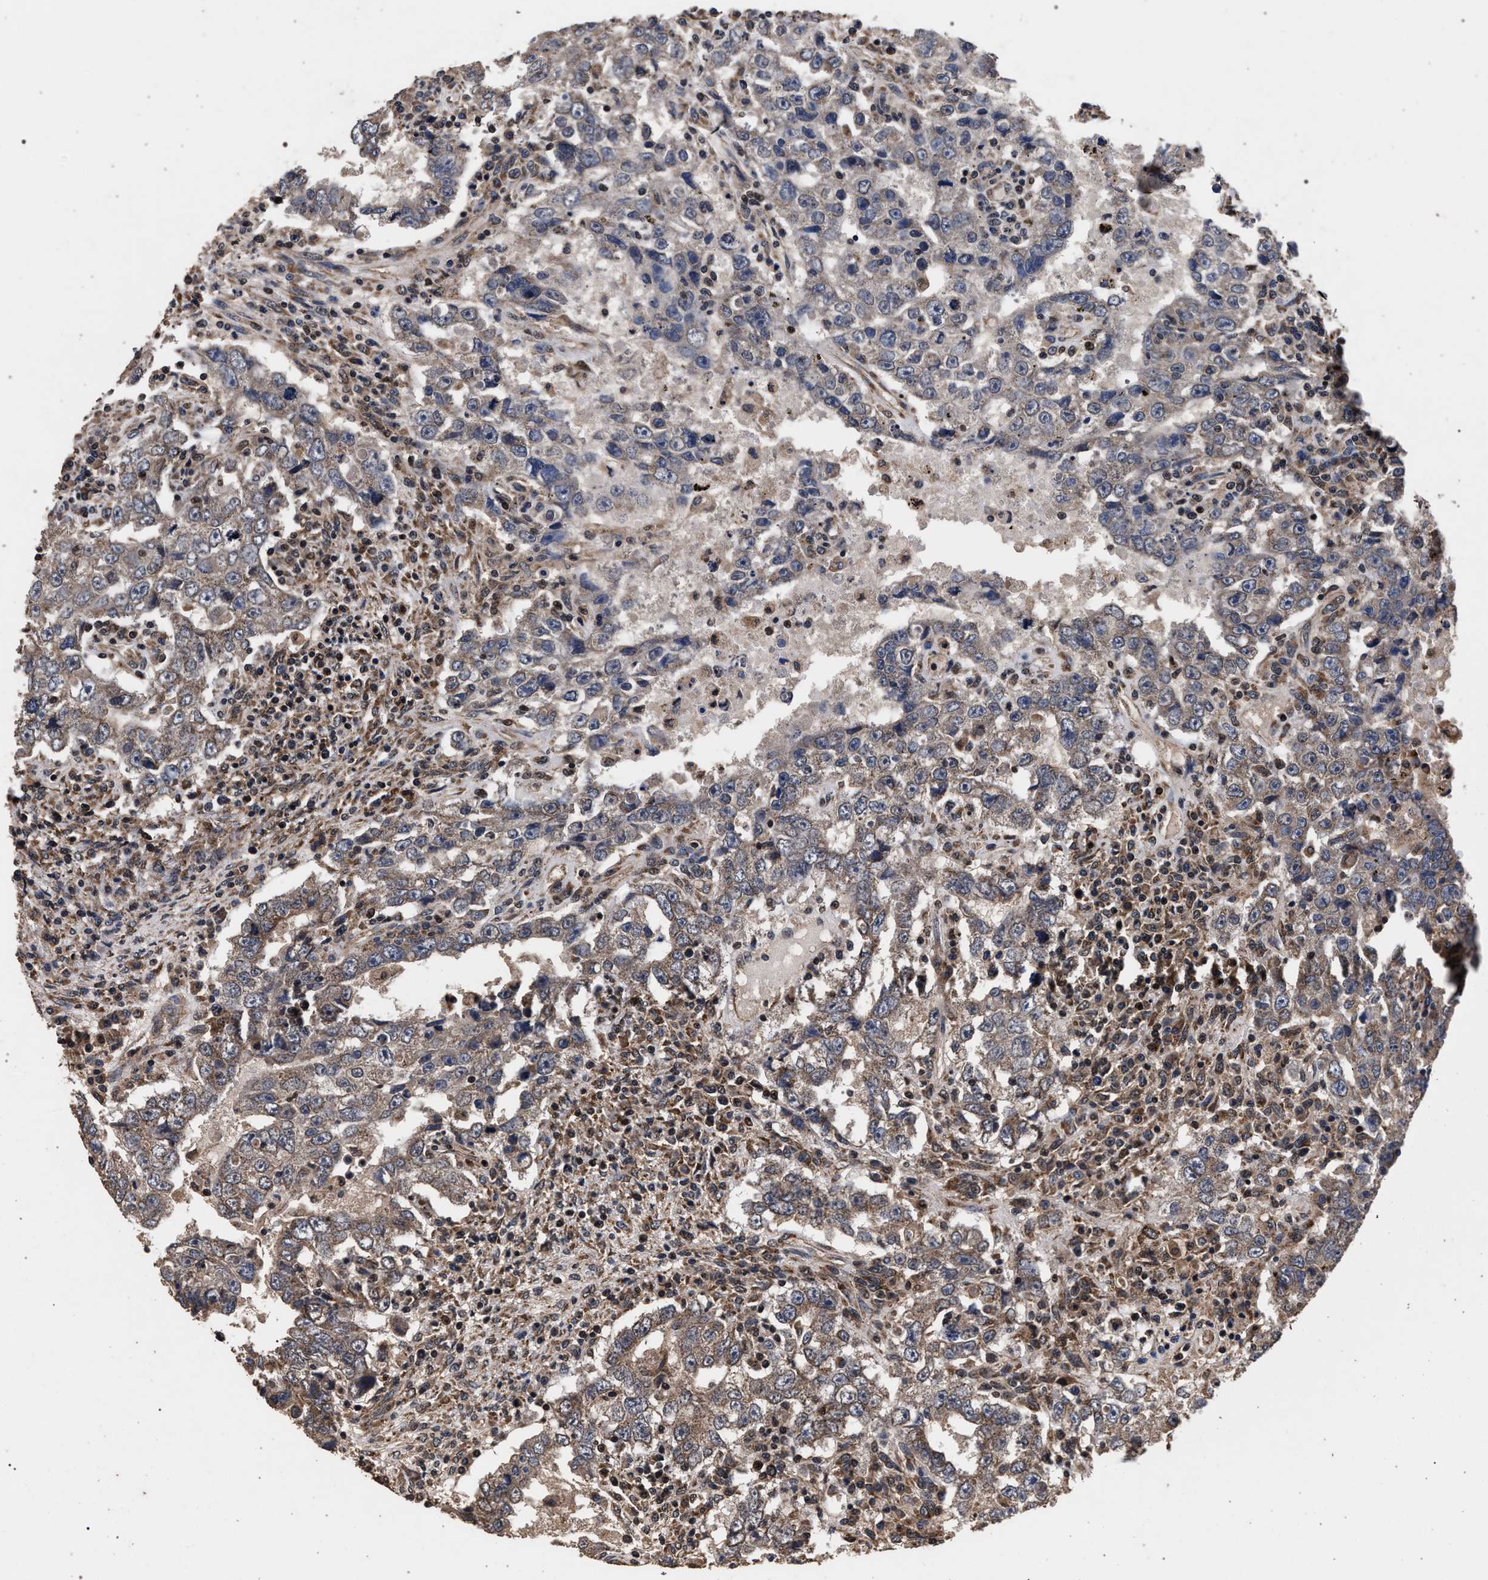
{"staining": {"intensity": "moderate", "quantity": "25%-75%", "location": "cytoplasmic/membranous"}, "tissue": "testis cancer", "cell_type": "Tumor cells", "image_type": "cancer", "snomed": [{"axis": "morphology", "description": "Carcinoma, Embryonal, NOS"}, {"axis": "topography", "description": "Testis"}], "caption": "The micrograph reveals immunohistochemical staining of testis cancer. There is moderate cytoplasmic/membranous positivity is appreciated in approximately 25%-75% of tumor cells.", "gene": "ACOX1", "patient": {"sex": "male", "age": 26}}